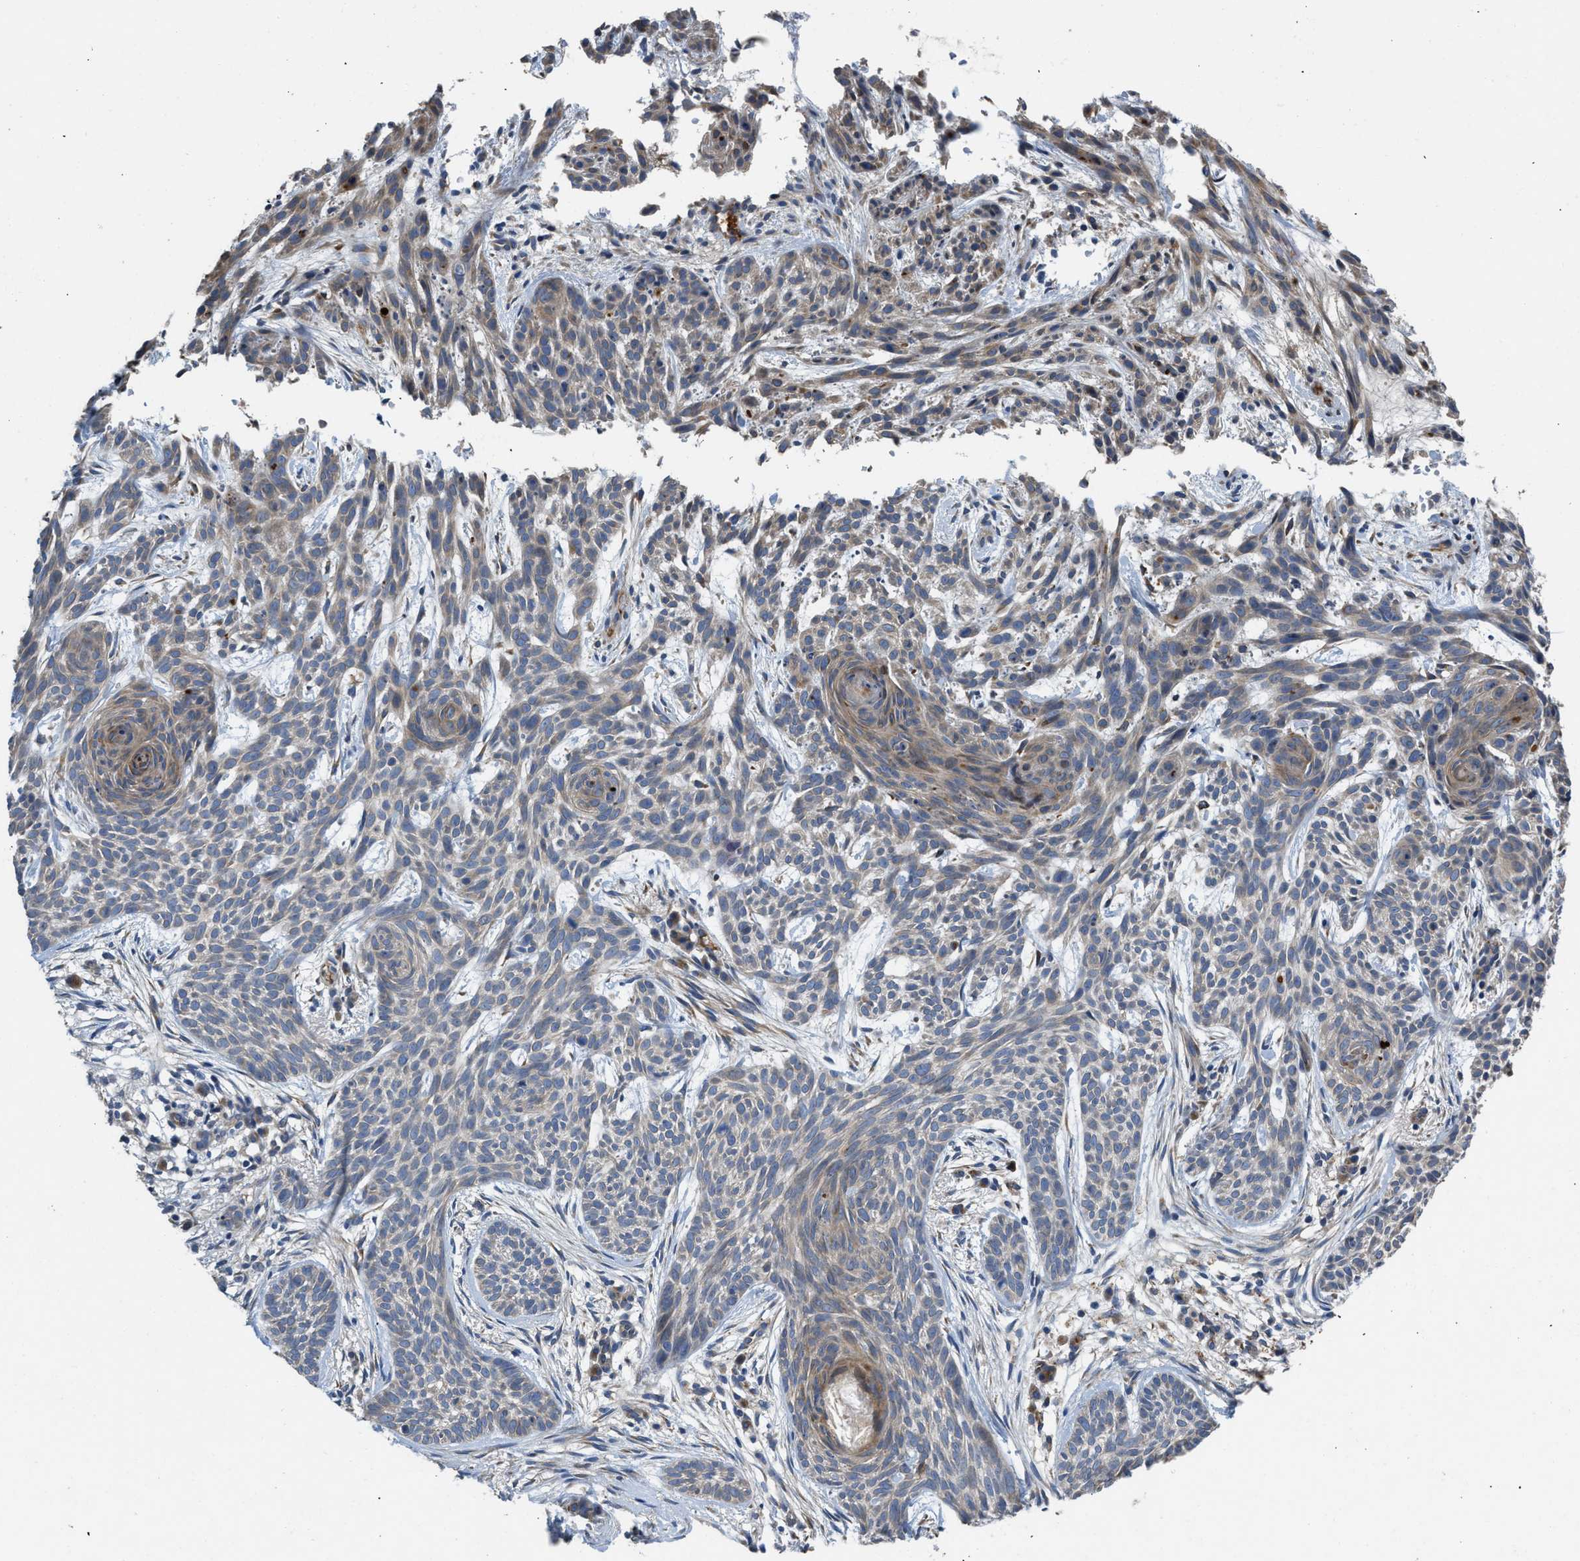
{"staining": {"intensity": "weak", "quantity": "25%-75%", "location": "cytoplasmic/membranous"}, "tissue": "skin cancer", "cell_type": "Tumor cells", "image_type": "cancer", "snomed": [{"axis": "morphology", "description": "Basal cell carcinoma"}, {"axis": "topography", "description": "Skin"}], "caption": "This photomicrograph reveals IHC staining of human skin cancer (basal cell carcinoma), with low weak cytoplasmic/membranous staining in about 25%-75% of tumor cells.", "gene": "GGCX", "patient": {"sex": "female", "age": 59}}